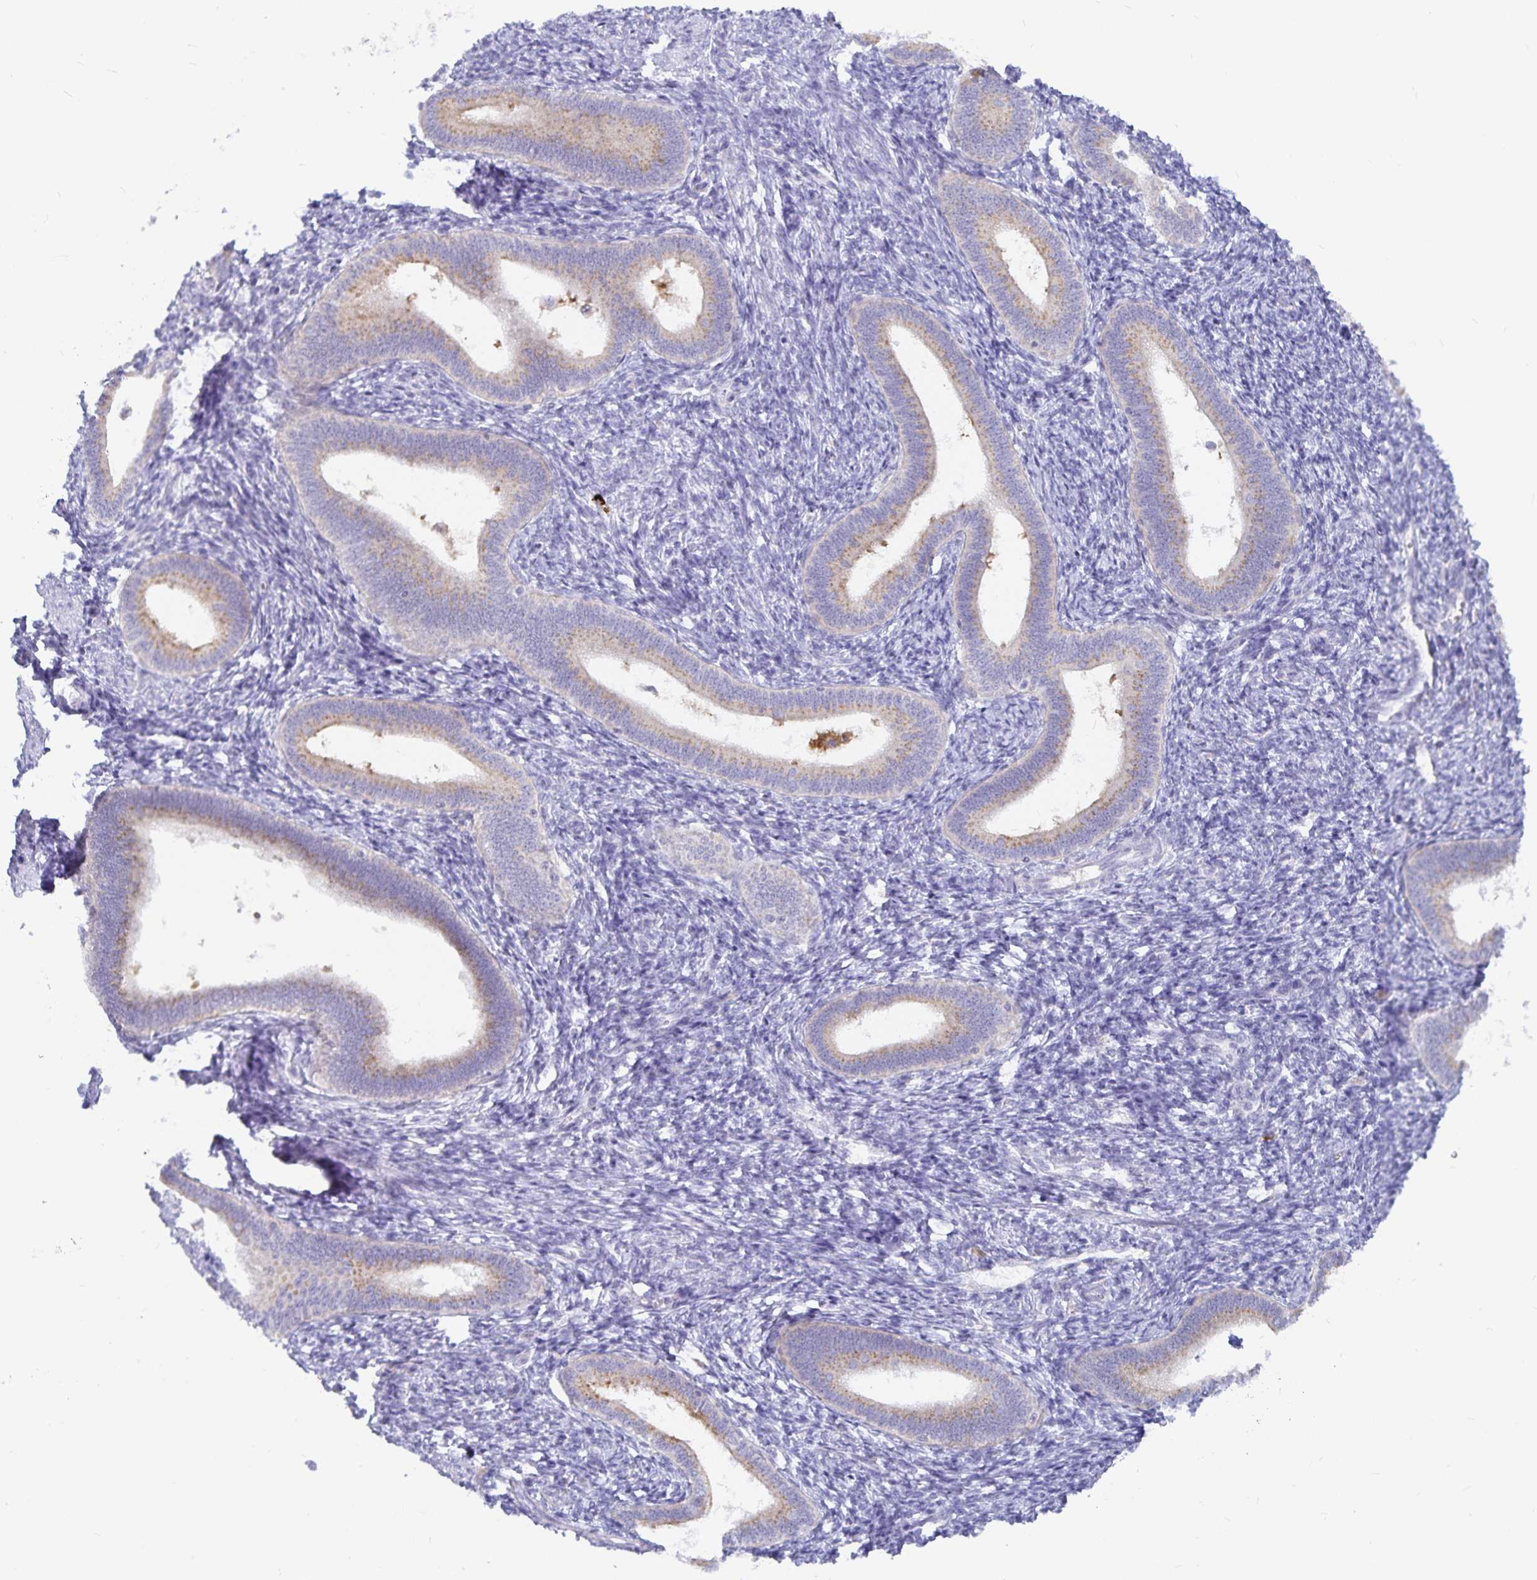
{"staining": {"intensity": "negative", "quantity": "none", "location": "none"}, "tissue": "endometrium", "cell_type": "Cells in endometrial stroma", "image_type": "normal", "snomed": [{"axis": "morphology", "description": "Normal tissue, NOS"}, {"axis": "topography", "description": "Endometrium"}], "caption": "The histopathology image displays no significant staining in cells in endometrial stroma of endometrium.", "gene": "PKHD1", "patient": {"sex": "female", "age": 41}}